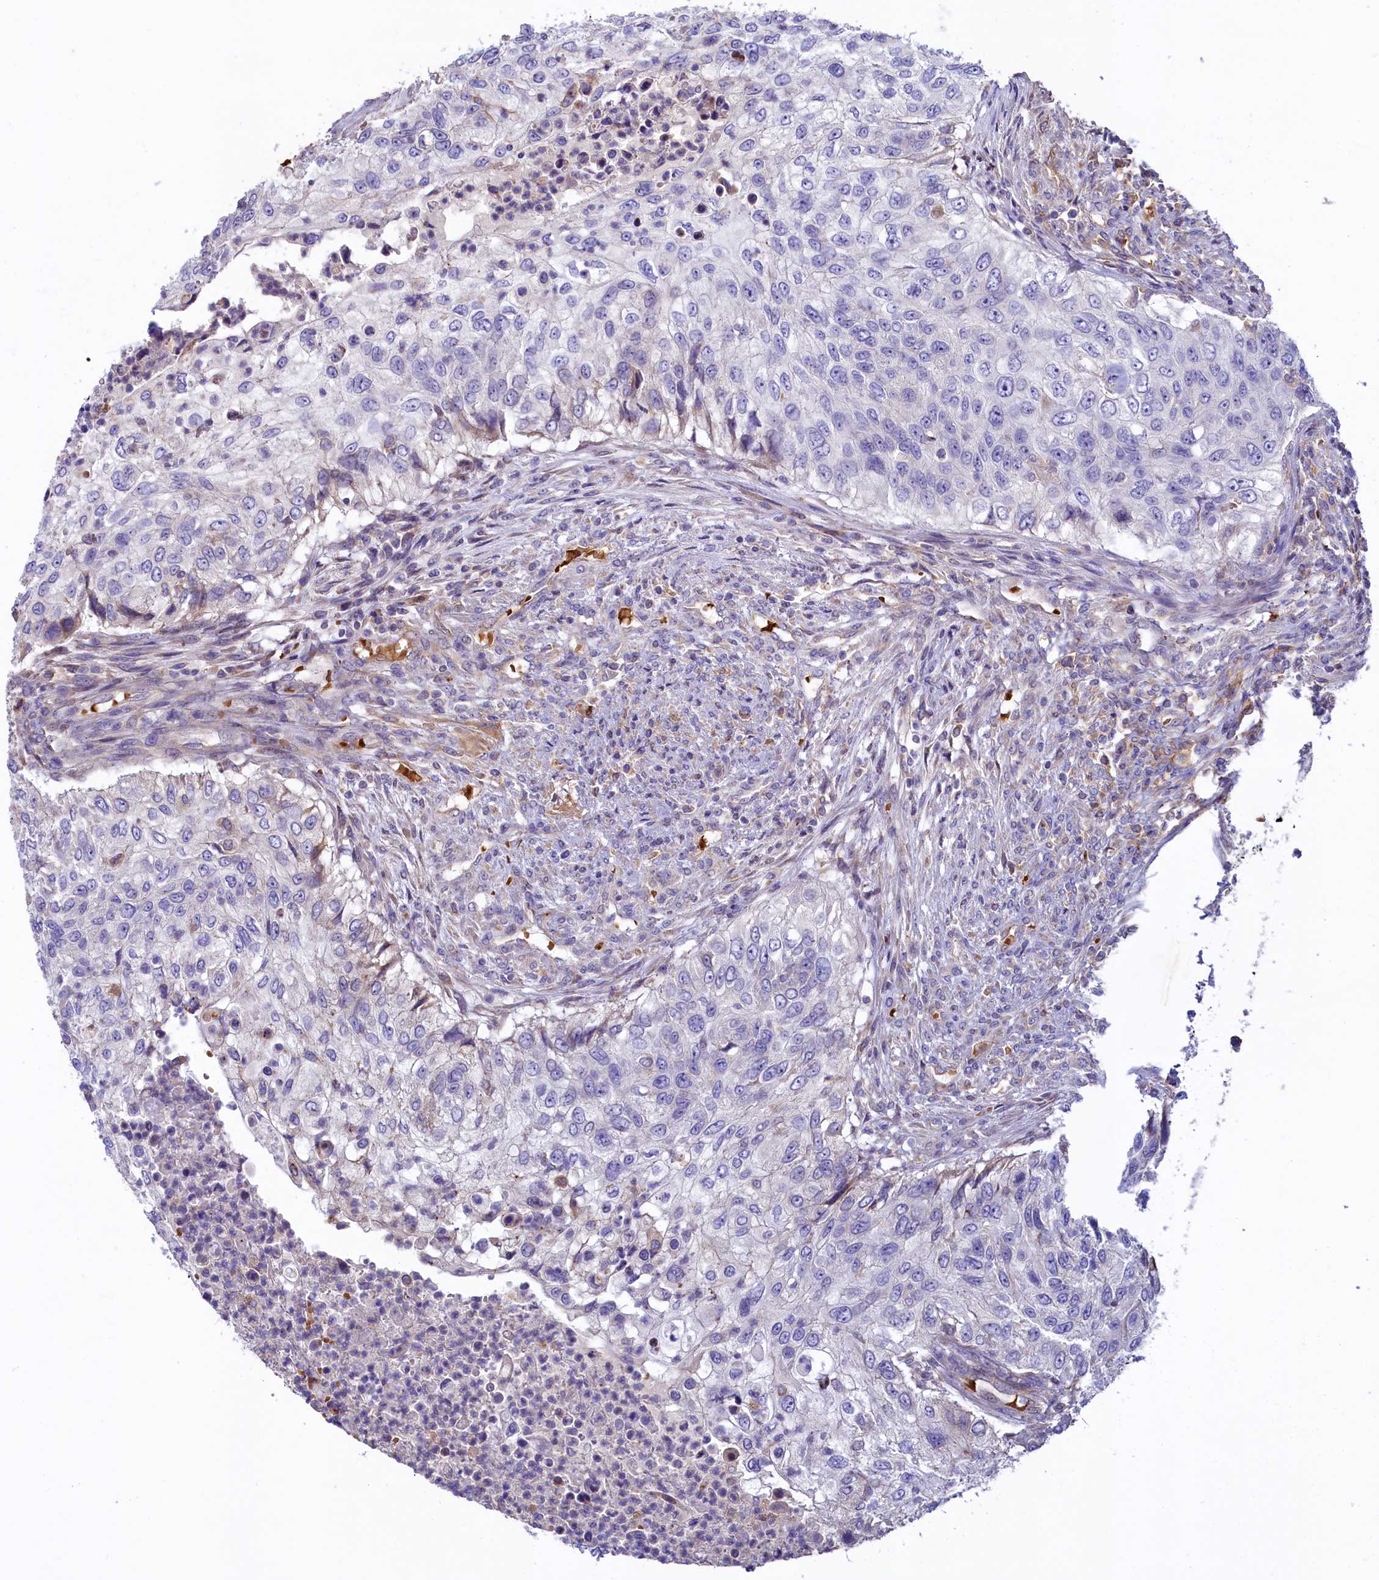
{"staining": {"intensity": "negative", "quantity": "none", "location": "none"}, "tissue": "urothelial cancer", "cell_type": "Tumor cells", "image_type": "cancer", "snomed": [{"axis": "morphology", "description": "Urothelial carcinoma, High grade"}, {"axis": "topography", "description": "Urinary bladder"}], "caption": "There is no significant staining in tumor cells of urothelial cancer.", "gene": "HPS6", "patient": {"sex": "female", "age": 60}}